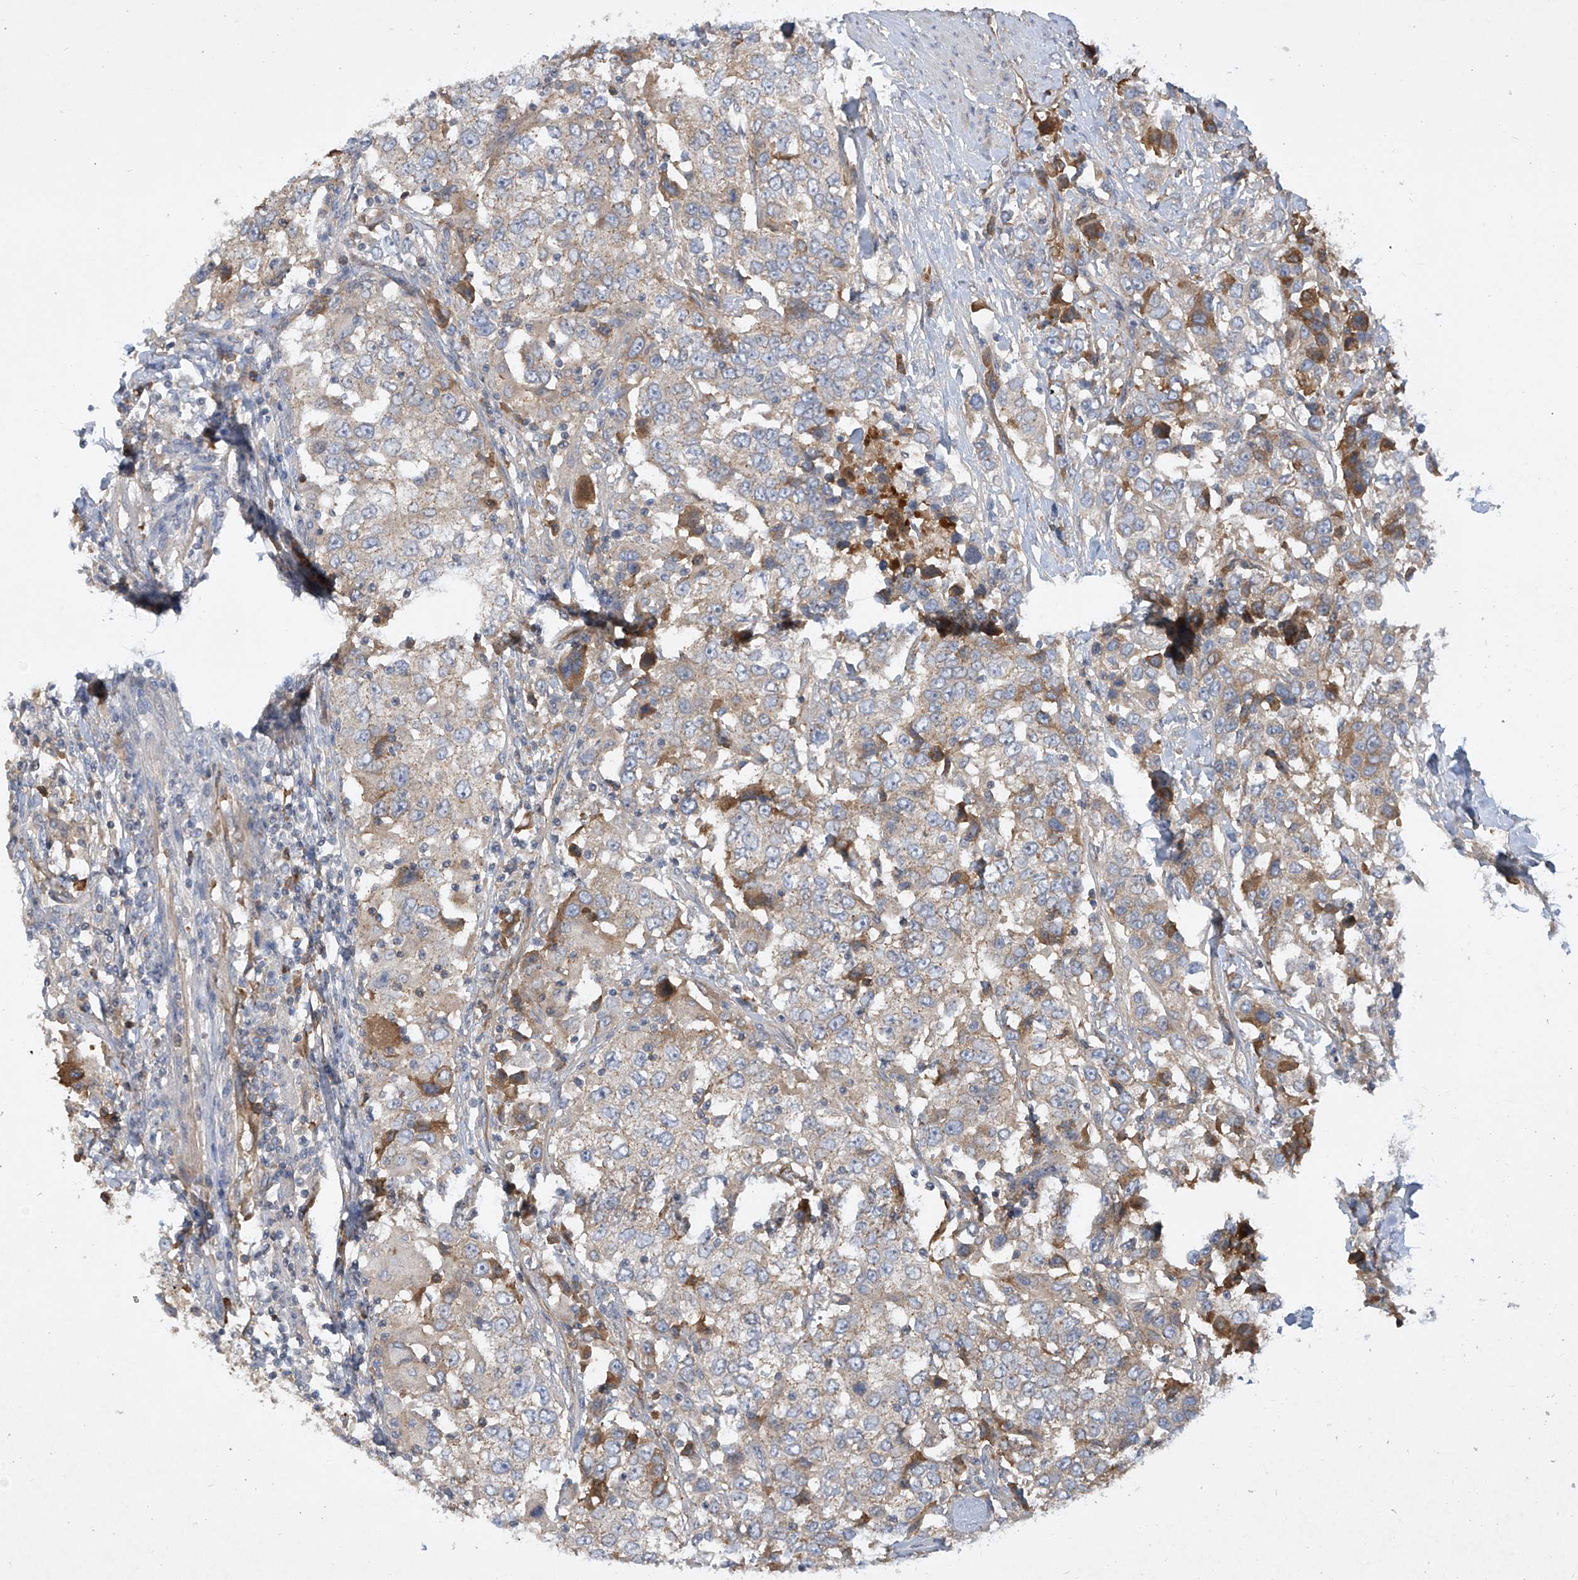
{"staining": {"intensity": "moderate", "quantity": "<25%", "location": "cytoplasmic/membranous"}, "tissue": "urothelial cancer", "cell_type": "Tumor cells", "image_type": "cancer", "snomed": [{"axis": "morphology", "description": "Urothelial carcinoma, High grade"}, {"axis": "topography", "description": "Urinary bladder"}], "caption": "Immunohistochemical staining of human high-grade urothelial carcinoma reveals low levels of moderate cytoplasmic/membranous protein staining in approximately <25% of tumor cells. Nuclei are stained in blue.", "gene": "HAS3", "patient": {"sex": "female", "age": 80}}